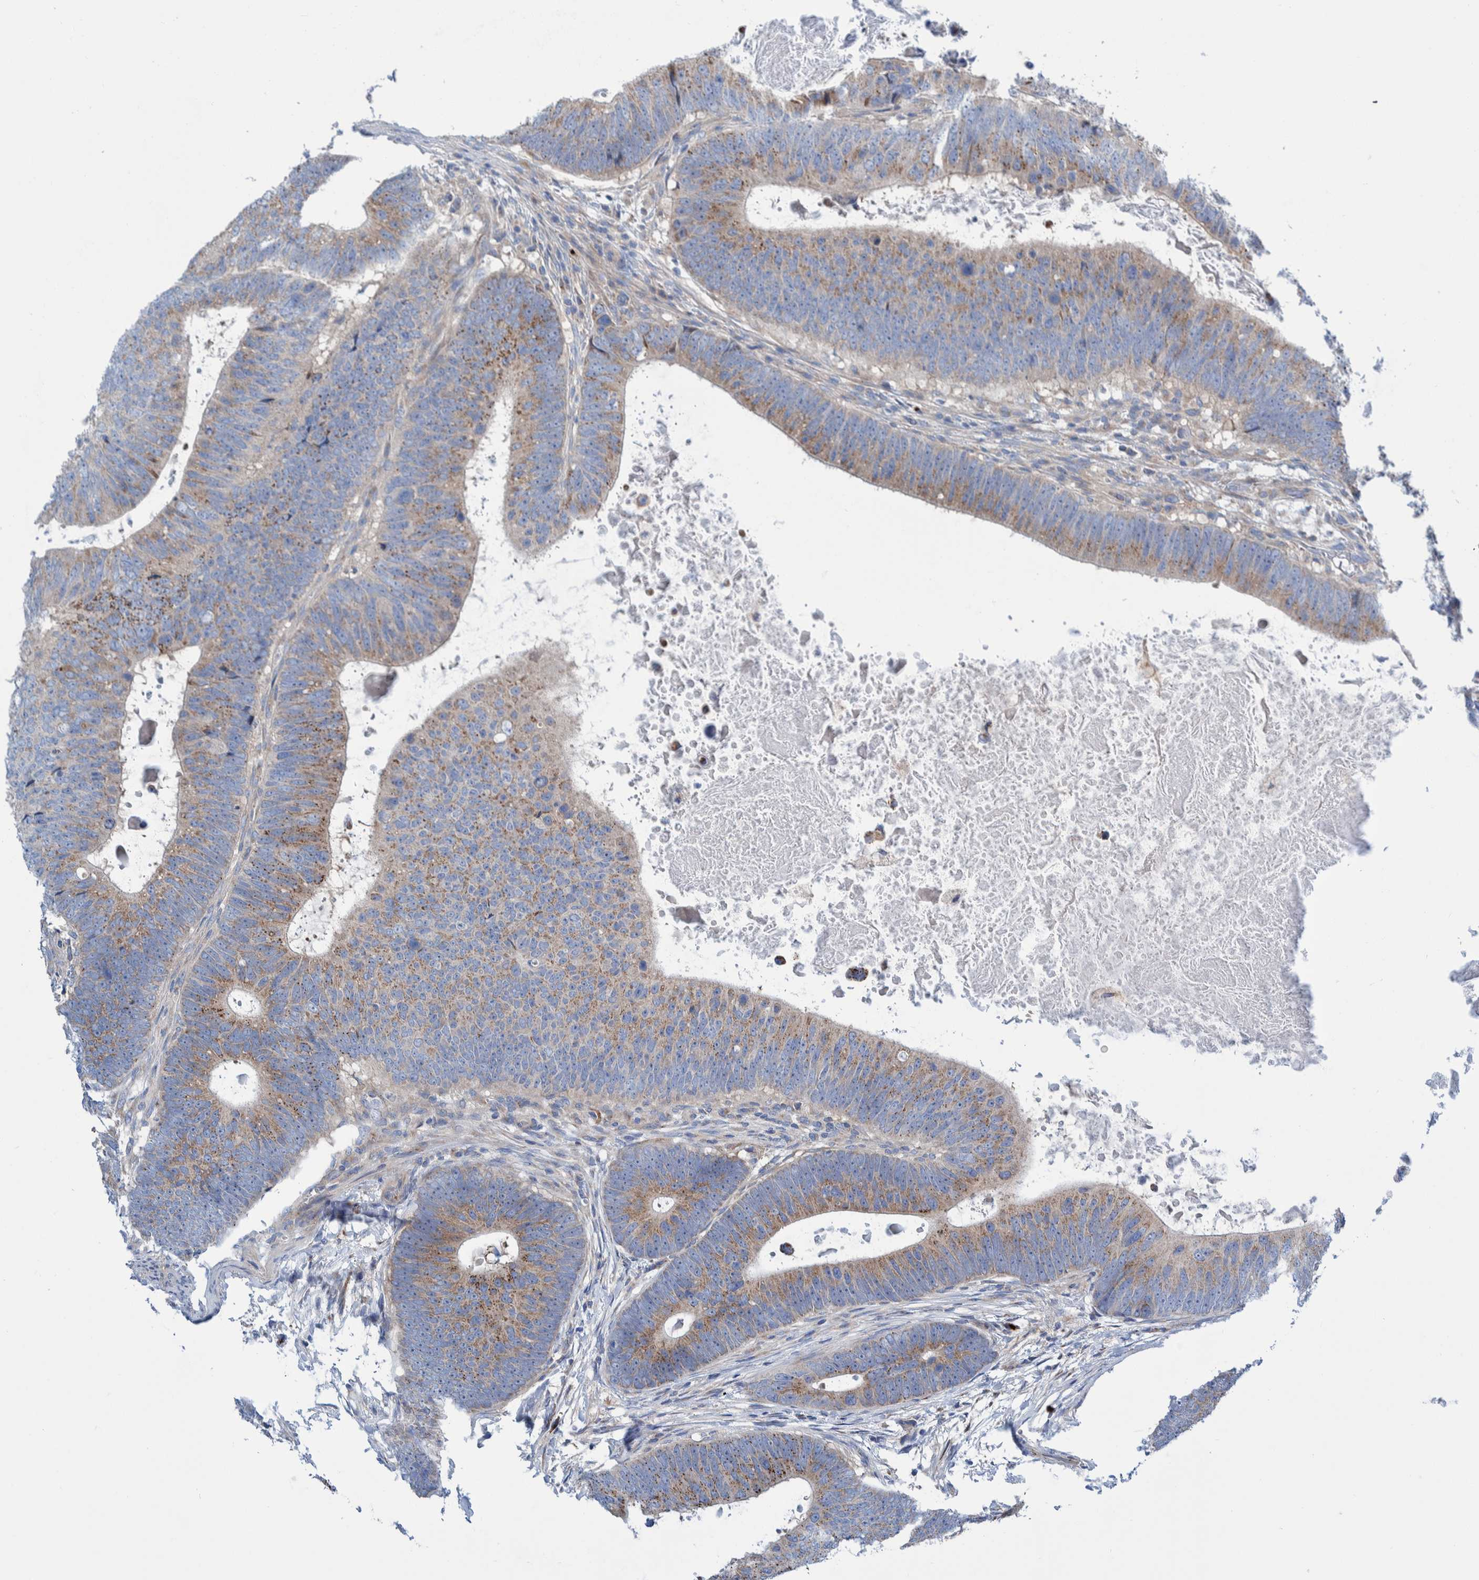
{"staining": {"intensity": "weak", "quantity": ">75%", "location": "cytoplasmic/membranous"}, "tissue": "colorectal cancer", "cell_type": "Tumor cells", "image_type": "cancer", "snomed": [{"axis": "morphology", "description": "Adenocarcinoma, NOS"}, {"axis": "topography", "description": "Colon"}], "caption": "Immunohistochemistry photomicrograph of colorectal cancer (adenocarcinoma) stained for a protein (brown), which reveals low levels of weak cytoplasmic/membranous staining in about >75% of tumor cells.", "gene": "TRIM58", "patient": {"sex": "male", "age": 56}}